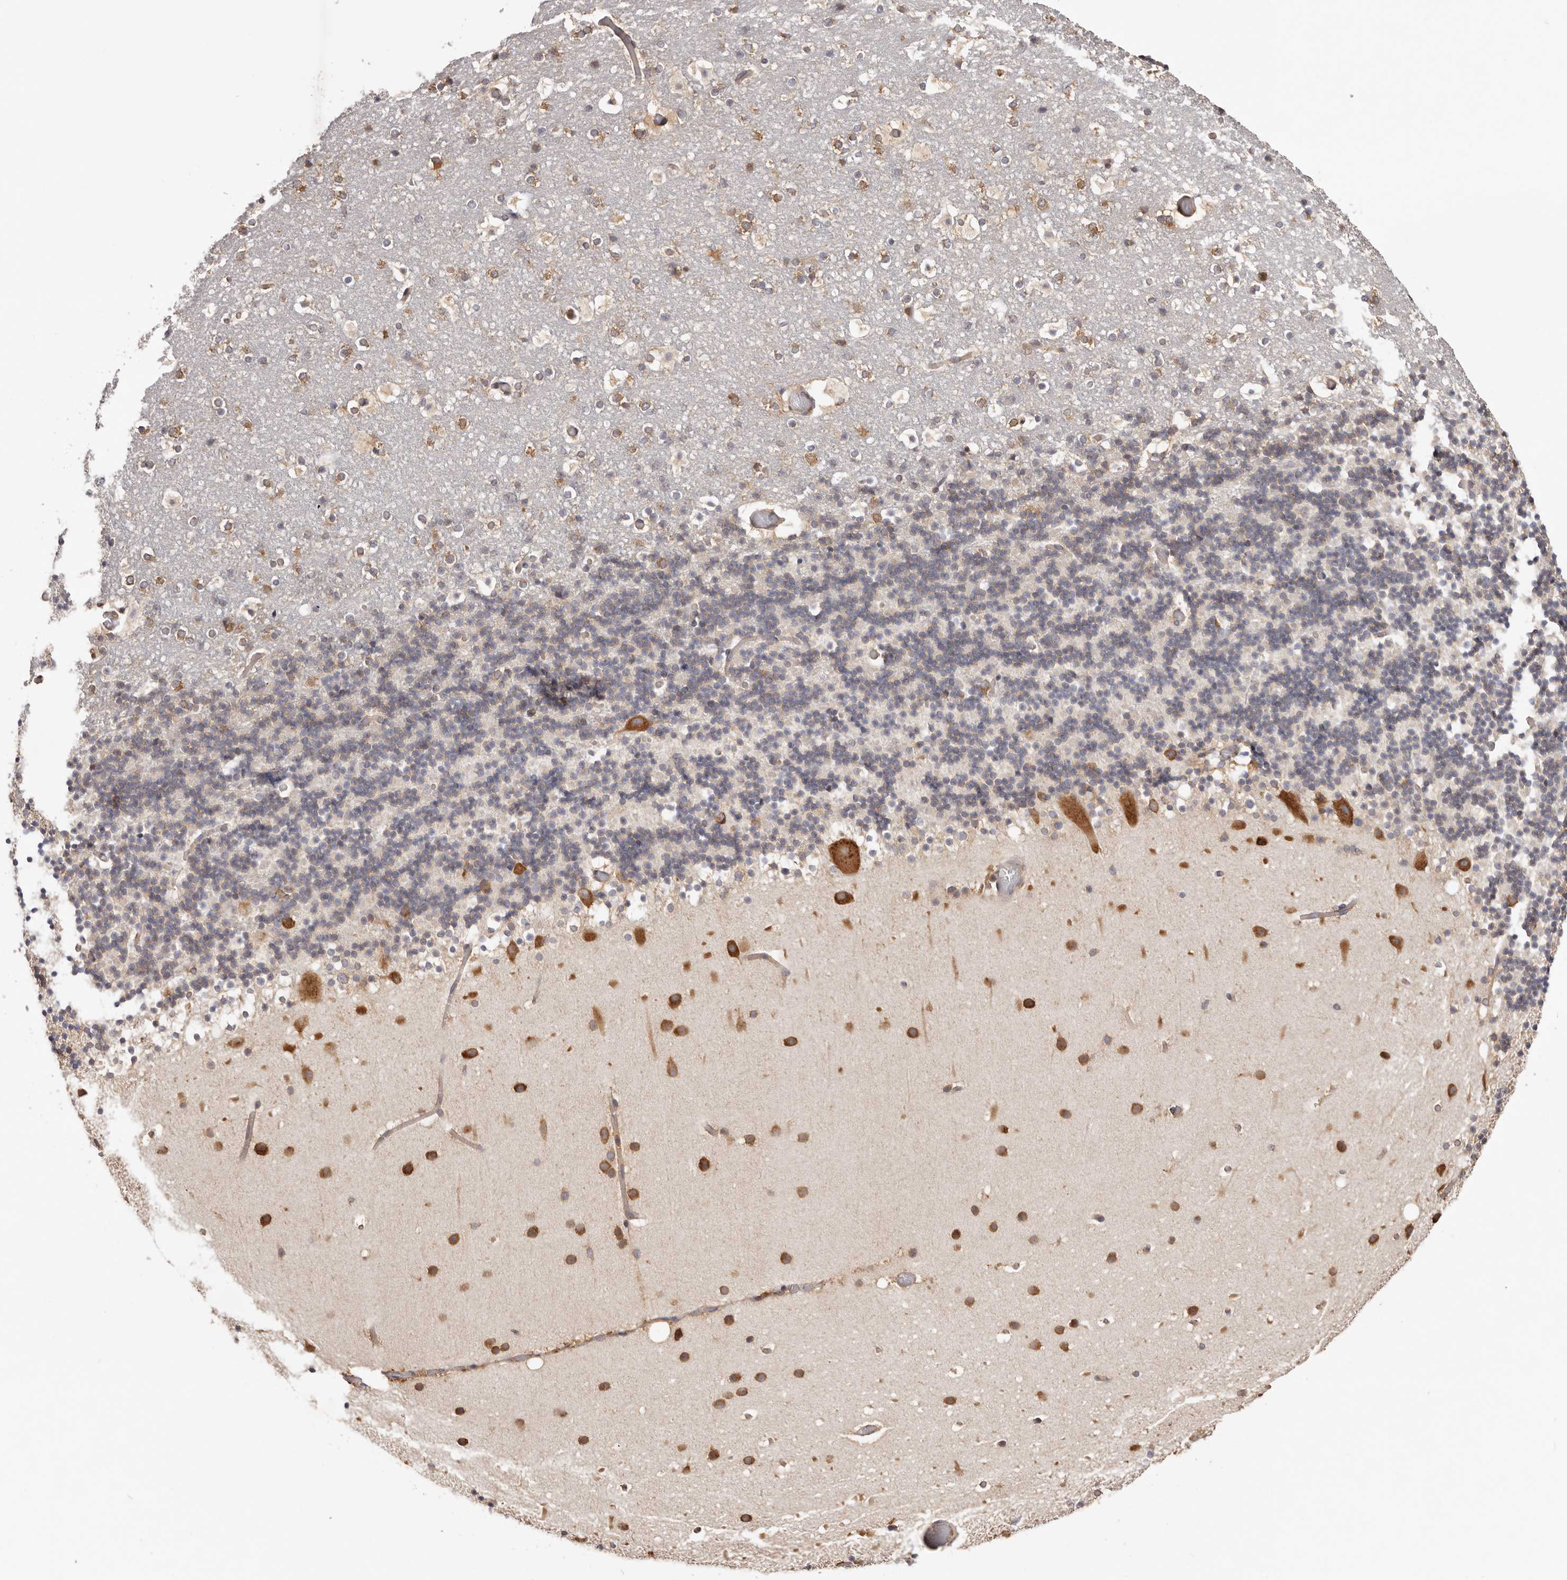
{"staining": {"intensity": "moderate", "quantity": "25%-75%", "location": "cytoplasmic/membranous"}, "tissue": "cerebellum", "cell_type": "Cells in granular layer", "image_type": "normal", "snomed": [{"axis": "morphology", "description": "Normal tissue, NOS"}, {"axis": "topography", "description": "Cerebellum"}], "caption": "Immunohistochemical staining of benign cerebellum displays medium levels of moderate cytoplasmic/membranous staining in approximately 25%-75% of cells in granular layer. Ihc stains the protein in brown and the nuclei are stained blue.", "gene": "EPRS1", "patient": {"sex": "male", "age": 57}}